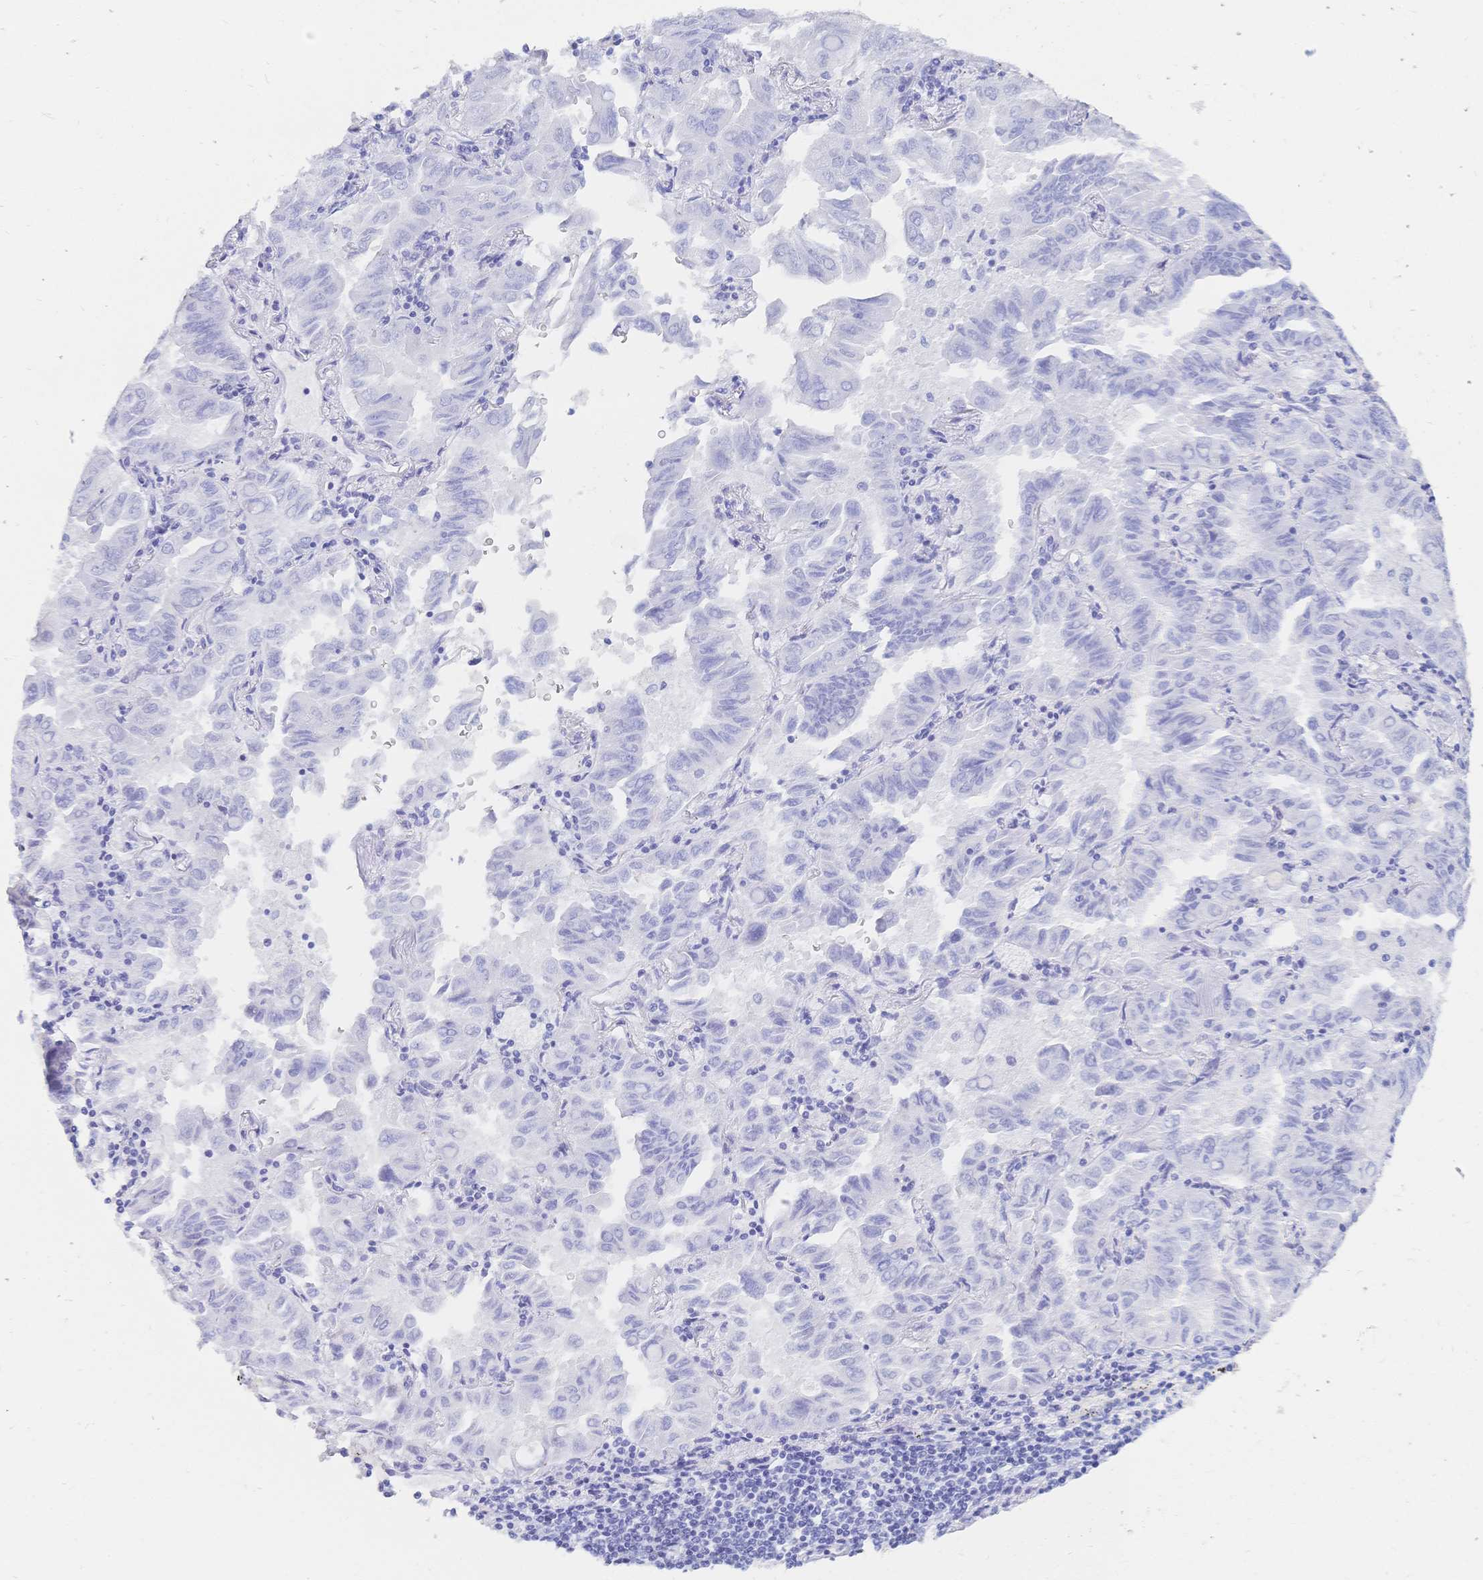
{"staining": {"intensity": "negative", "quantity": "none", "location": "none"}, "tissue": "lung cancer", "cell_type": "Tumor cells", "image_type": "cancer", "snomed": [{"axis": "morphology", "description": "Adenocarcinoma, NOS"}, {"axis": "topography", "description": "Lung"}], "caption": "Immunohistochemistry (IHC) histopathology image of lung cancer stained for a protein (brown), which demonstrates no positivity in tumor cells.", "gene": "MEP1B", "patient": {"sex": "male", "age": 64}}